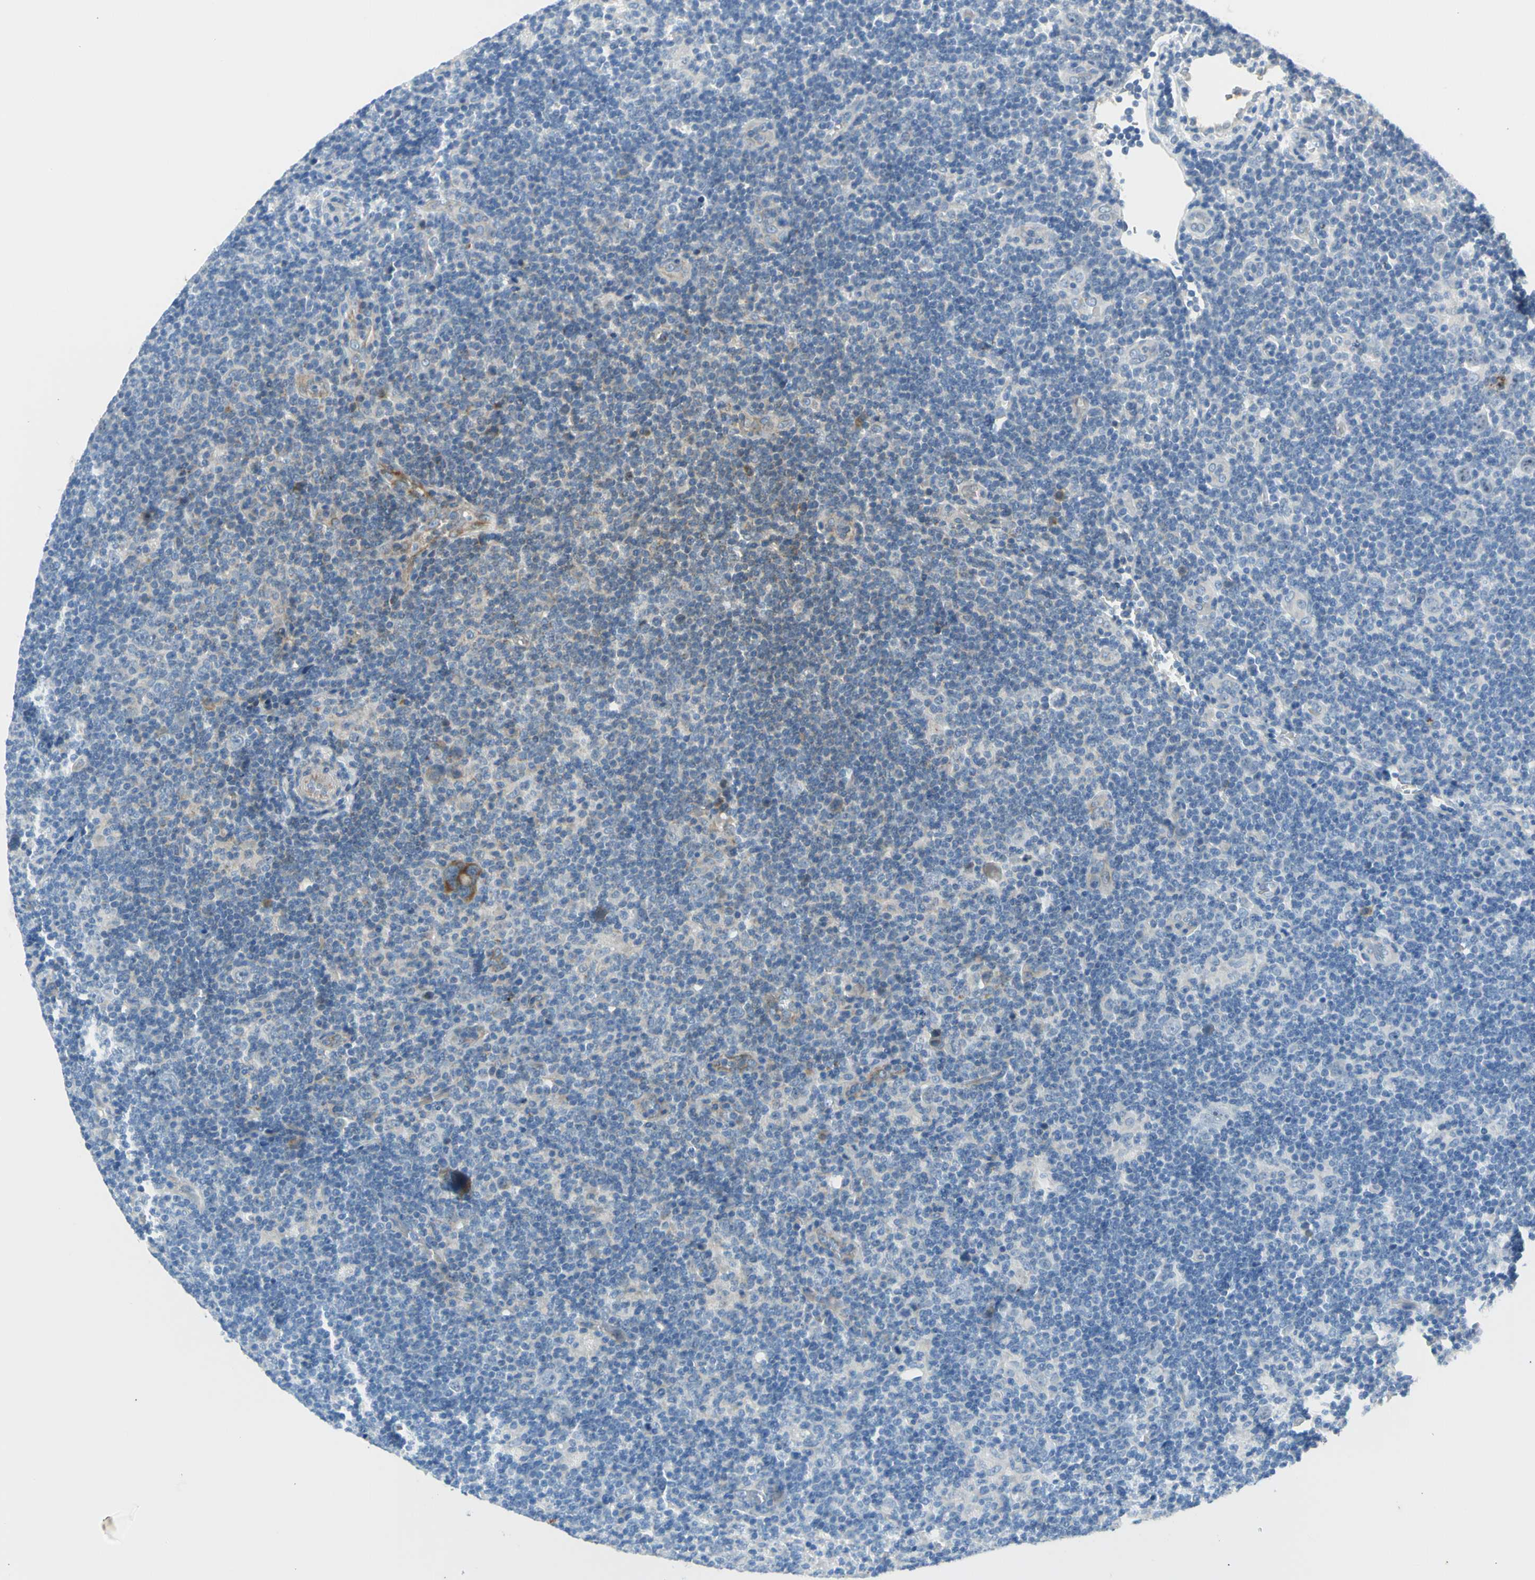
{"staining": {"intensity": "negative", "quantity": "none", "location": "none"}, "tissue": "lymphoma", "cell_type": "Tumor cells", "image_type": "cancer", "snomed": [{"axis": "morphology", "description": "Hodgkin's disease, NOS"}, {"axis": "topography", "description": "Lymph node"}], "caption": "High power microscopy image of an IHC histopathology image of Hodgkin's disease, revealing no significant positivity in tumor cells.", "gene": "NPHP3", "patient": {"sex": "female", "age": 57}}